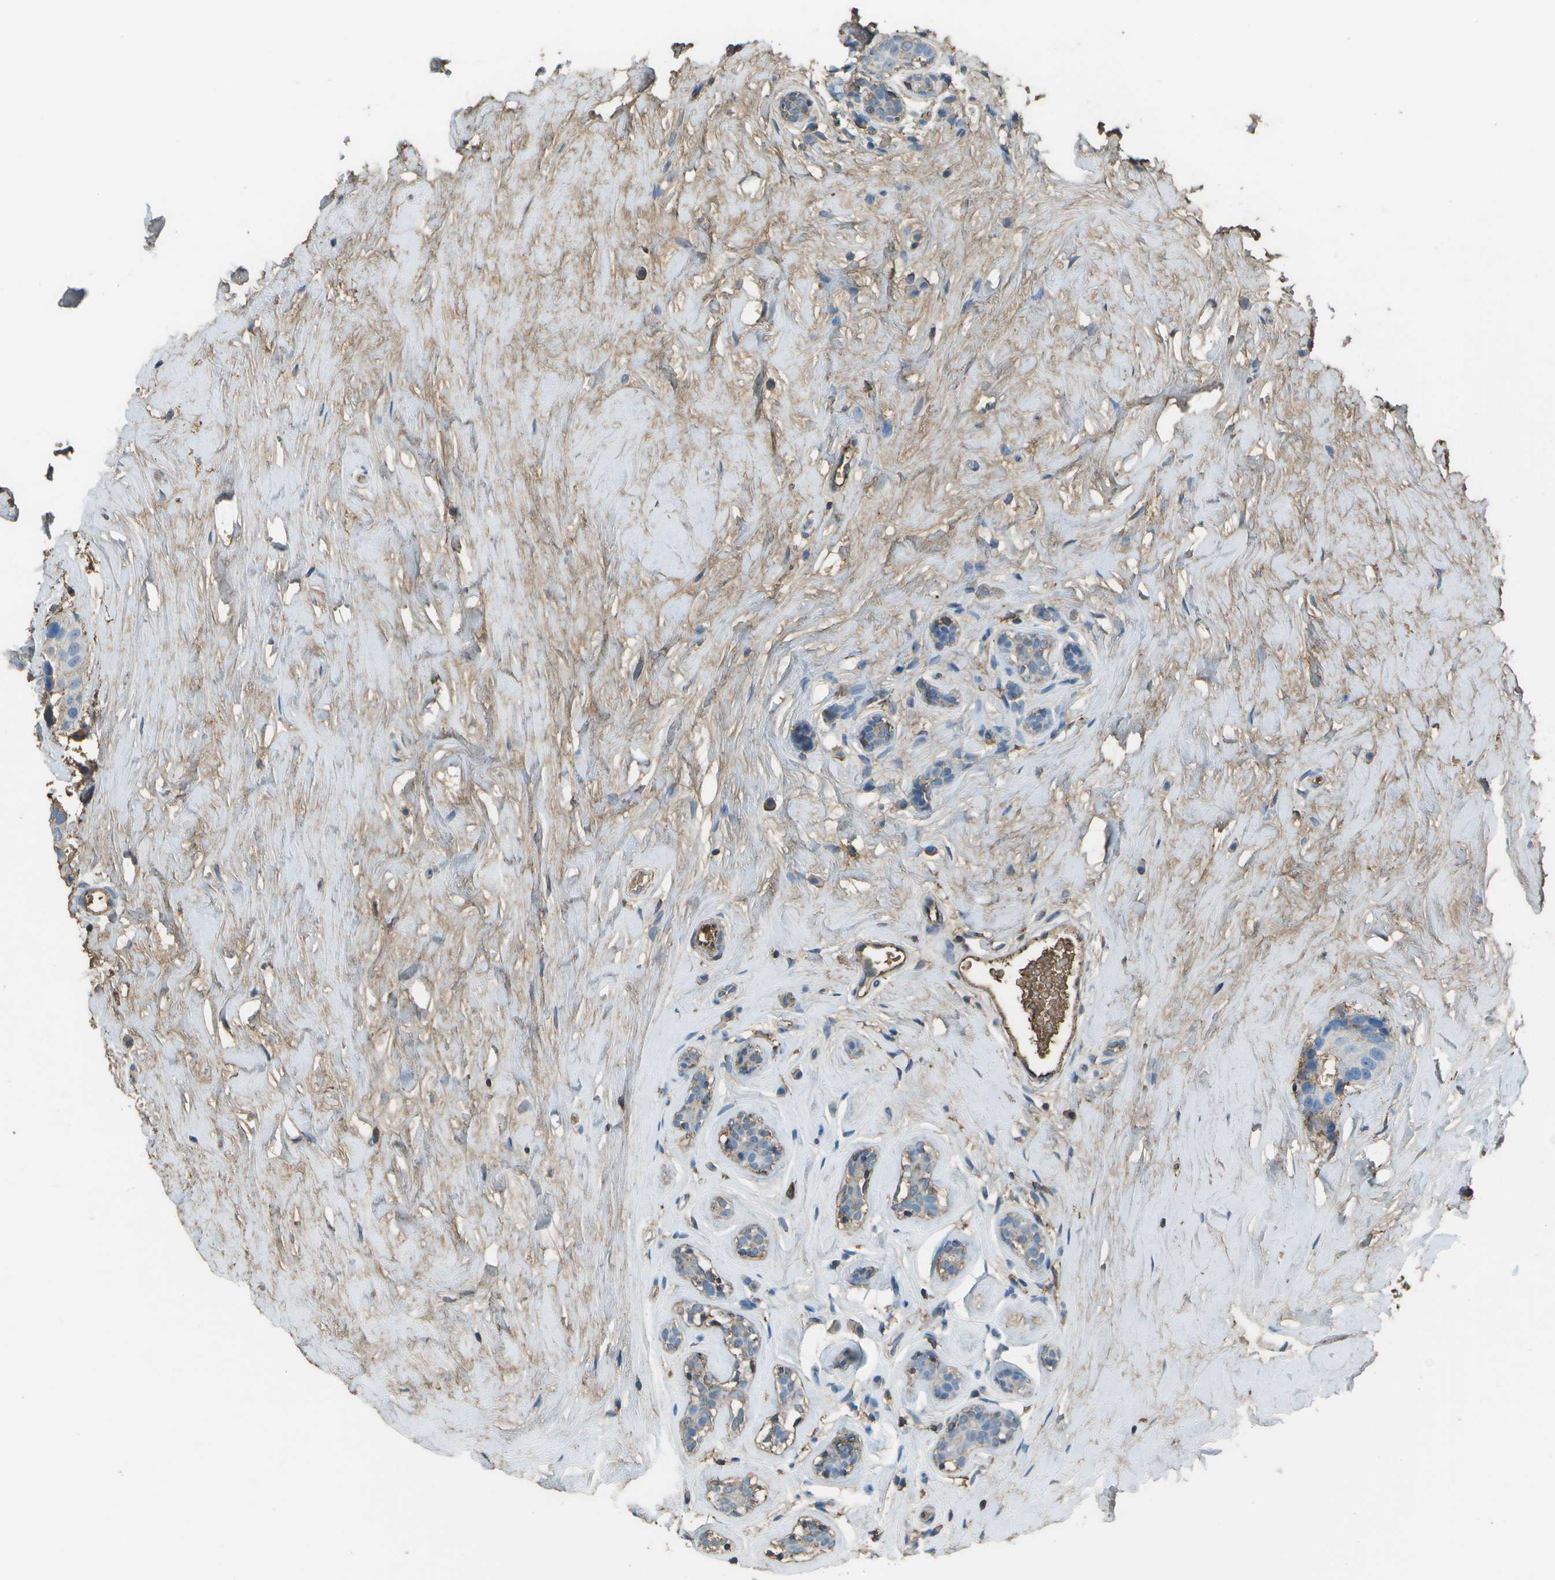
{"staining": {"intensity": "weak", "quantity": "25%-75%", "location": "cytoplasmic/membranous"}, "tissue": "breast cancer", "cell_type": "Tumor cells", "image_type": "cancer", "snomed": [{"axis": "morphology", "description": "Normal tissue, NOS"}, {"axis": "morphology", "description": "Duct carcinoma"}, {"axis": "topography", "description": "Breast"}], "caption": "Protein analysis of breast cancer tissue shows weak cytoplasmic/membranous staining in approximately 25%-75% of tumor cells. (brown staining indicates protein expression, while blue staining denotes nuclei).", "gene": "CYP4F11", "patient": {"sex": "female", "age": 39}}